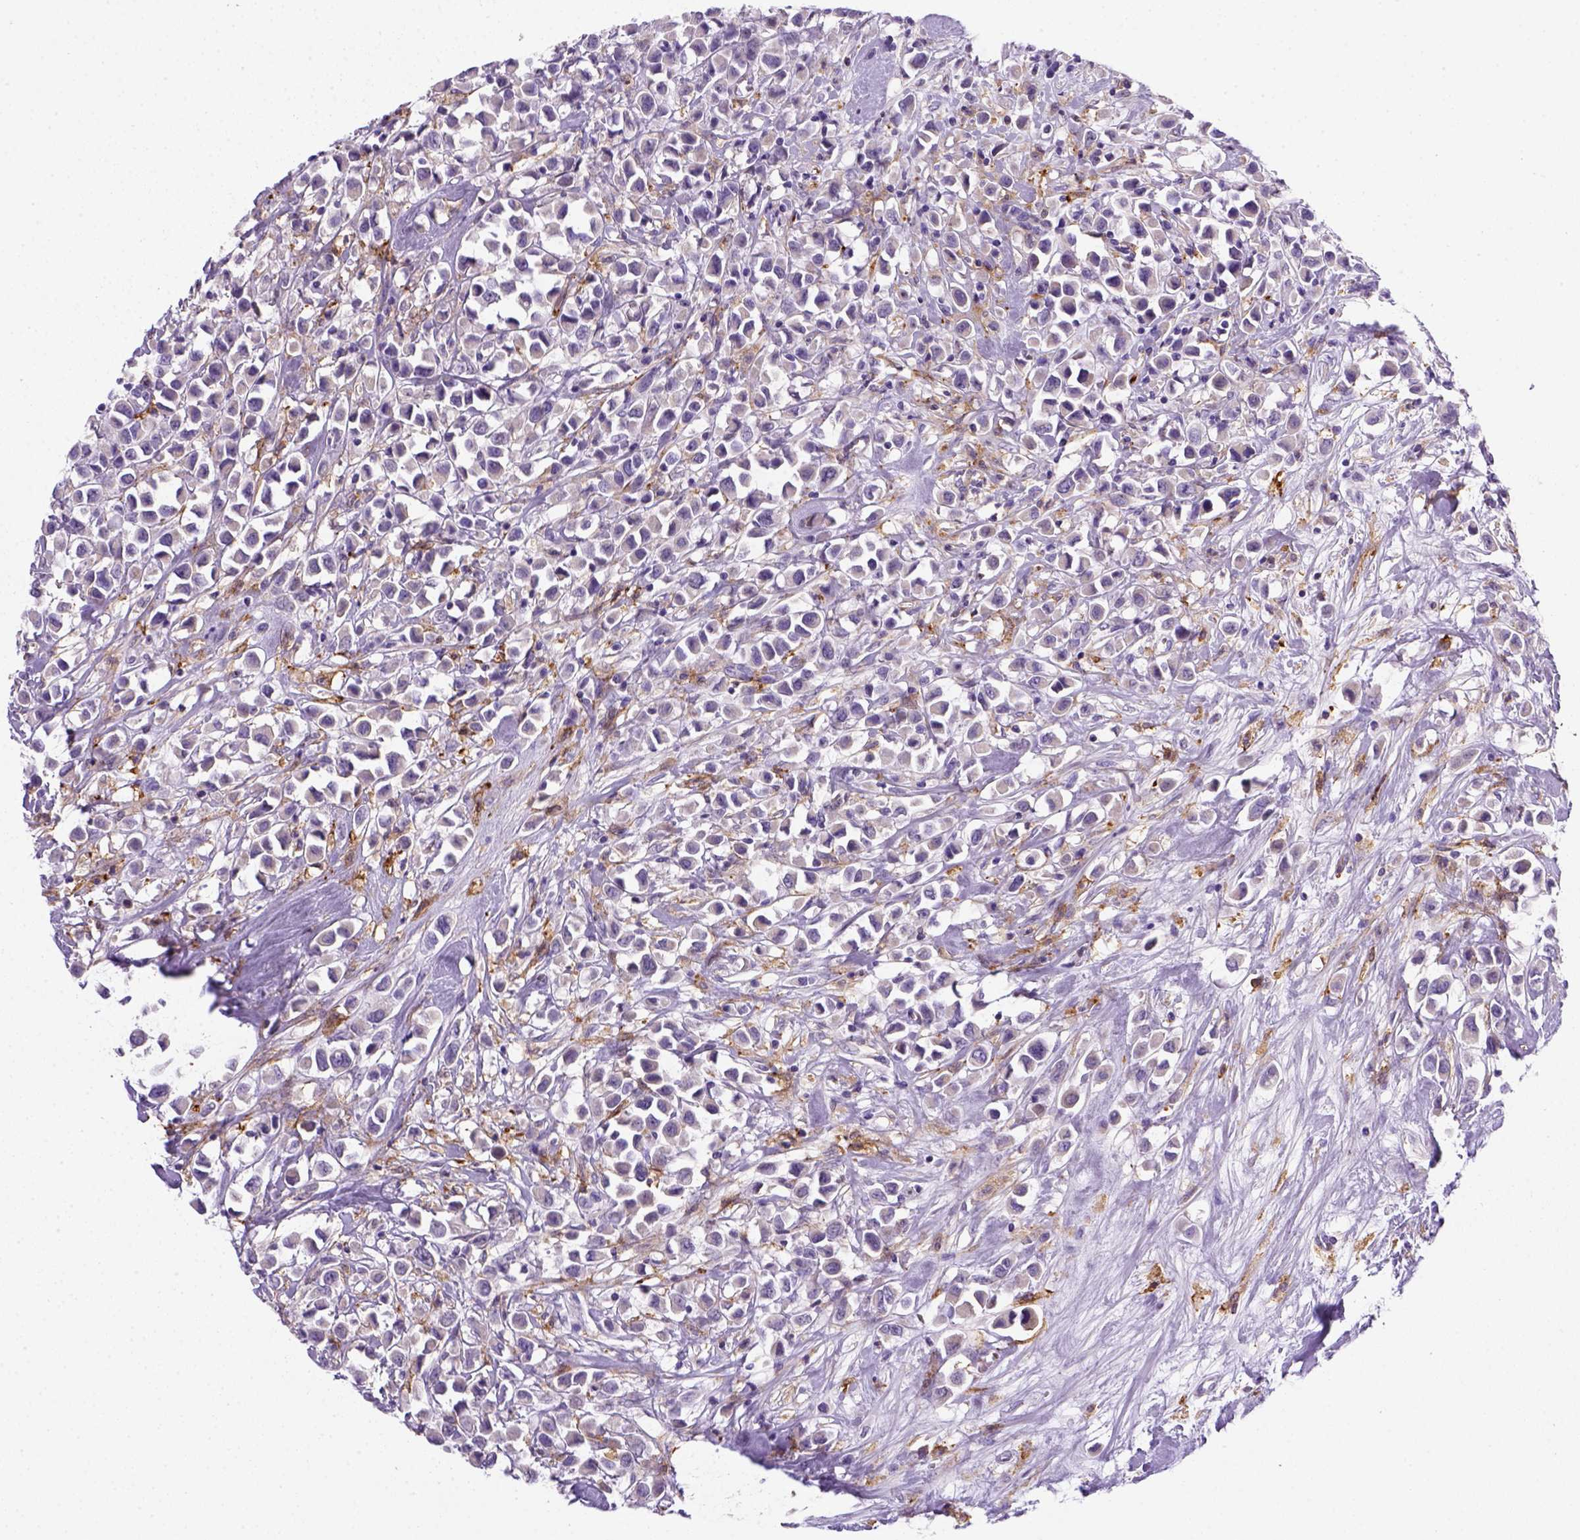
{"staining": {"intensity": "negative", "quantity": "none", "location": "none"}, "tissue": "breast cancer", "cell_type": "Tumor cells", "image_type": "cancer", "snomed": [{"axis": "morphology", "description": "Duct carcinoma"}, {"axis": "topography", "description": "Breast"}], "caption": "Breast cancer (invasive ductal carcinoma) stained for a protein using immunohistochemistry demonstrates no positivity tumor cells.", "gene": "CD14", "patient": {"sex": "female", "age": 61}}